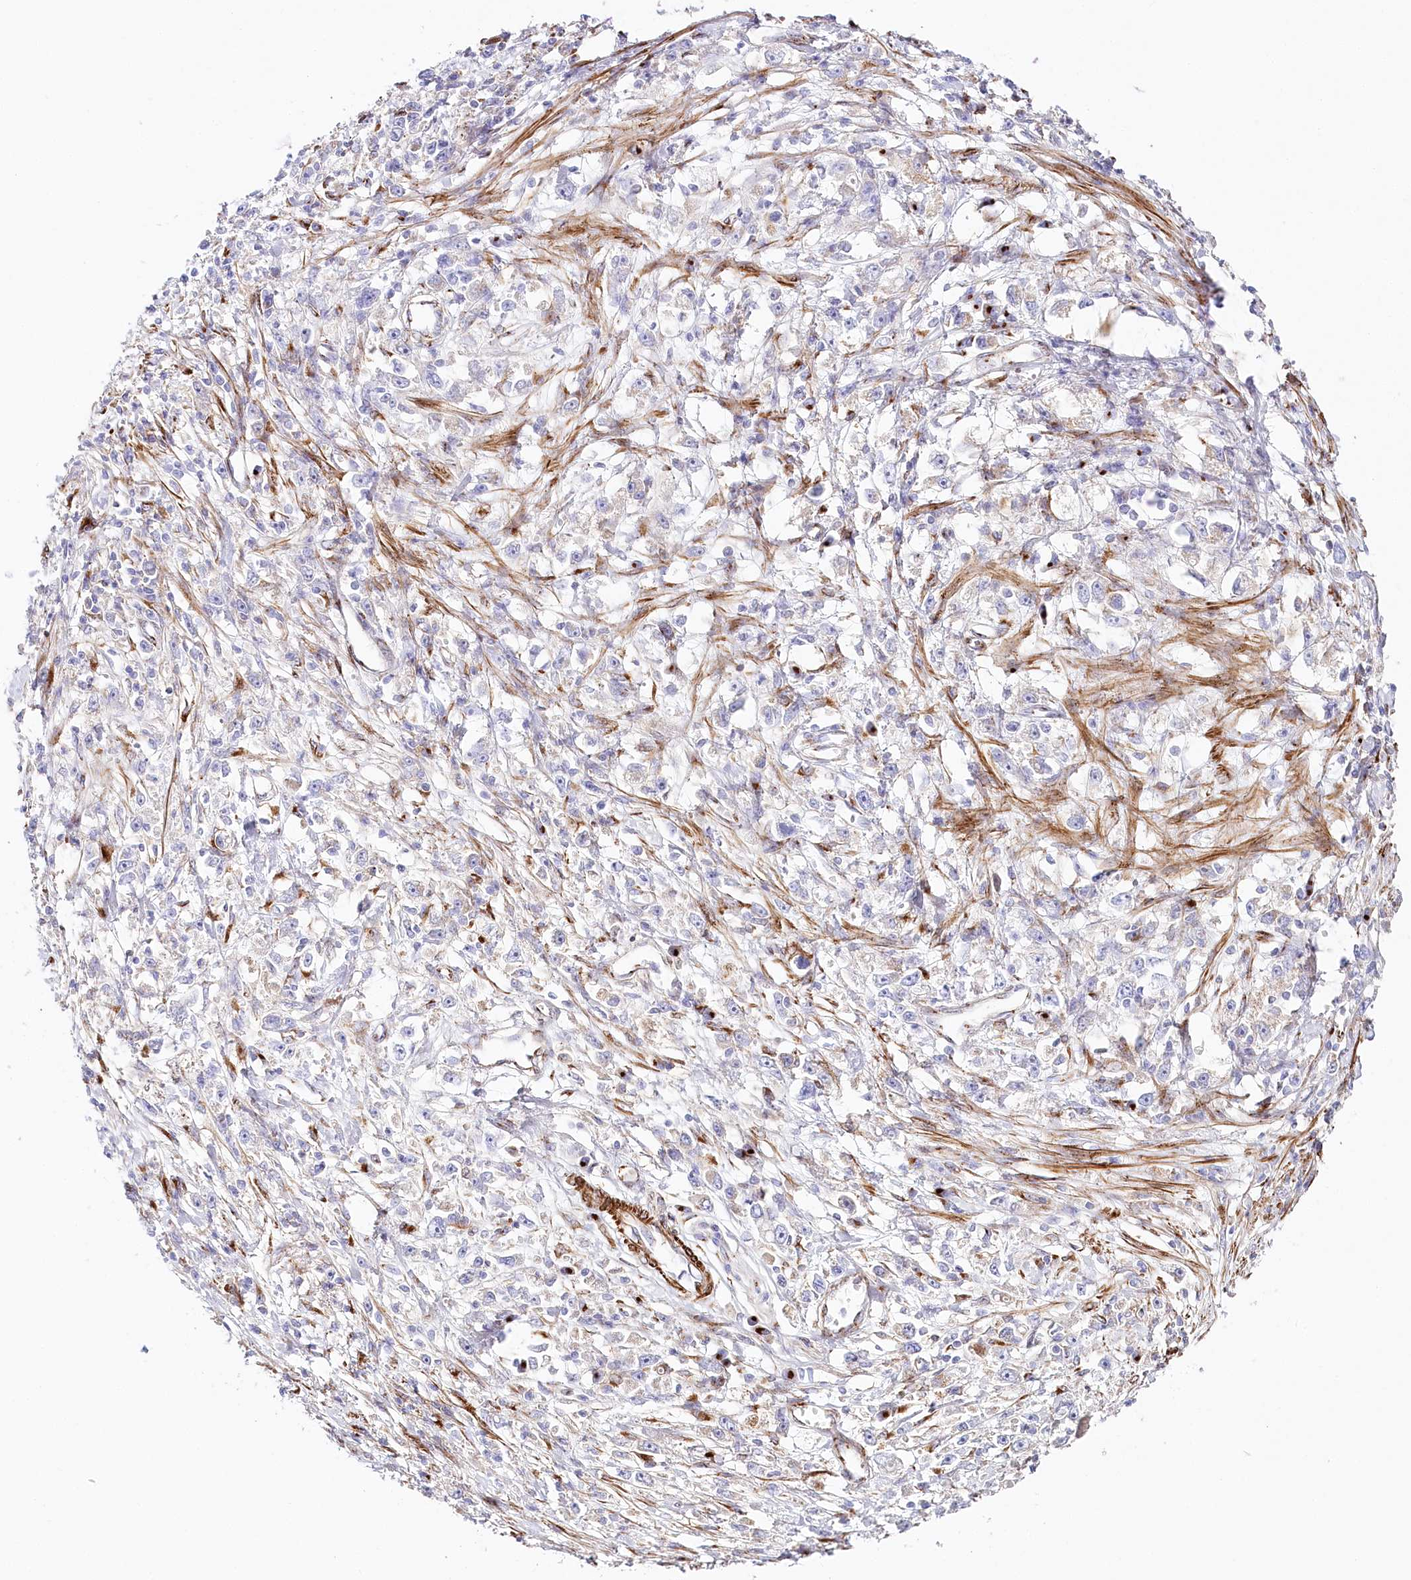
{"staining": {"intensity": "negative", "quantity": "none", "location": "none"}, "tissue": "stomach cancer", "cell_type": "Tumor cells", "image_type": "cancer", "snomed": [{"axis": "morphology", "description": "Adenocarcinoma, NOS"}, {"axis": "topography", "description": "Stomach"}], "caption": "Stomach adenocarcinoma stained for a protein using immunohistochemistry (IHC) demonstrates no positivity tumor cells.", "gene": "ABRAXAS2", "patient": {"sex": "female", "age": 59}}